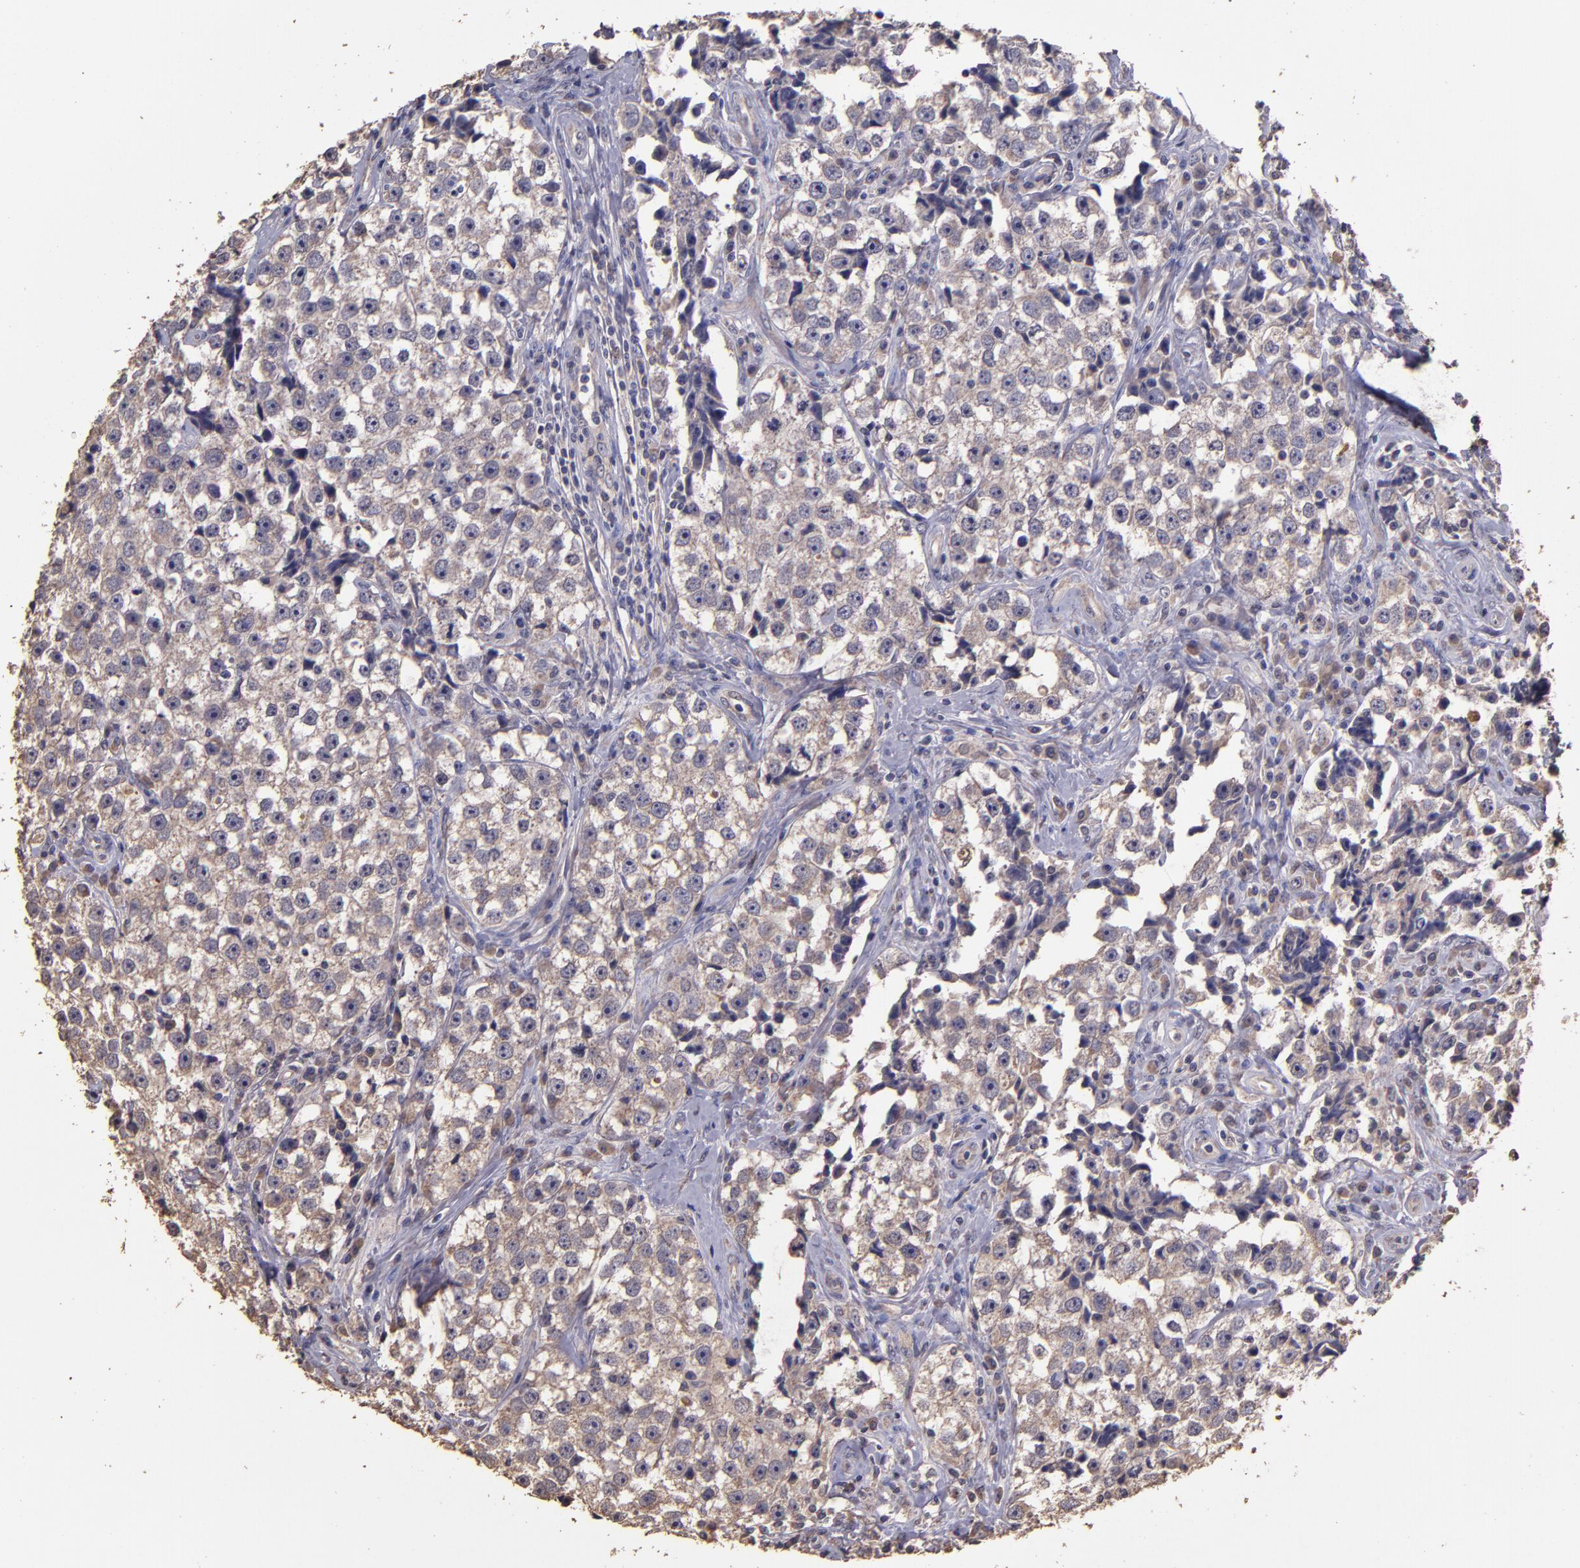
{"staining": {"intensity": "weak", "quantity": ">75%", "location": "cytoplasmic/membranous"}, "tissue": "testis cancer", "cell_type": "Tumor cells", "image_type": "cancer", "snomed": [{"axis": "morphology", "description": "Seminoma, NOS"}, {"axis": "topography", "description": "Testis"}], "caption": "An image of human seminoma (testis) stained for a protein exhibits weak cytoplasmic/membranous brown staining in tumor cells. The staining is performed using DAB brown chromogen to label protein expression. The nuclei are counter-stained blue using hematoxylin.", "gene": "HECTD1", "patient": {"sex": "male", "age": 32}}